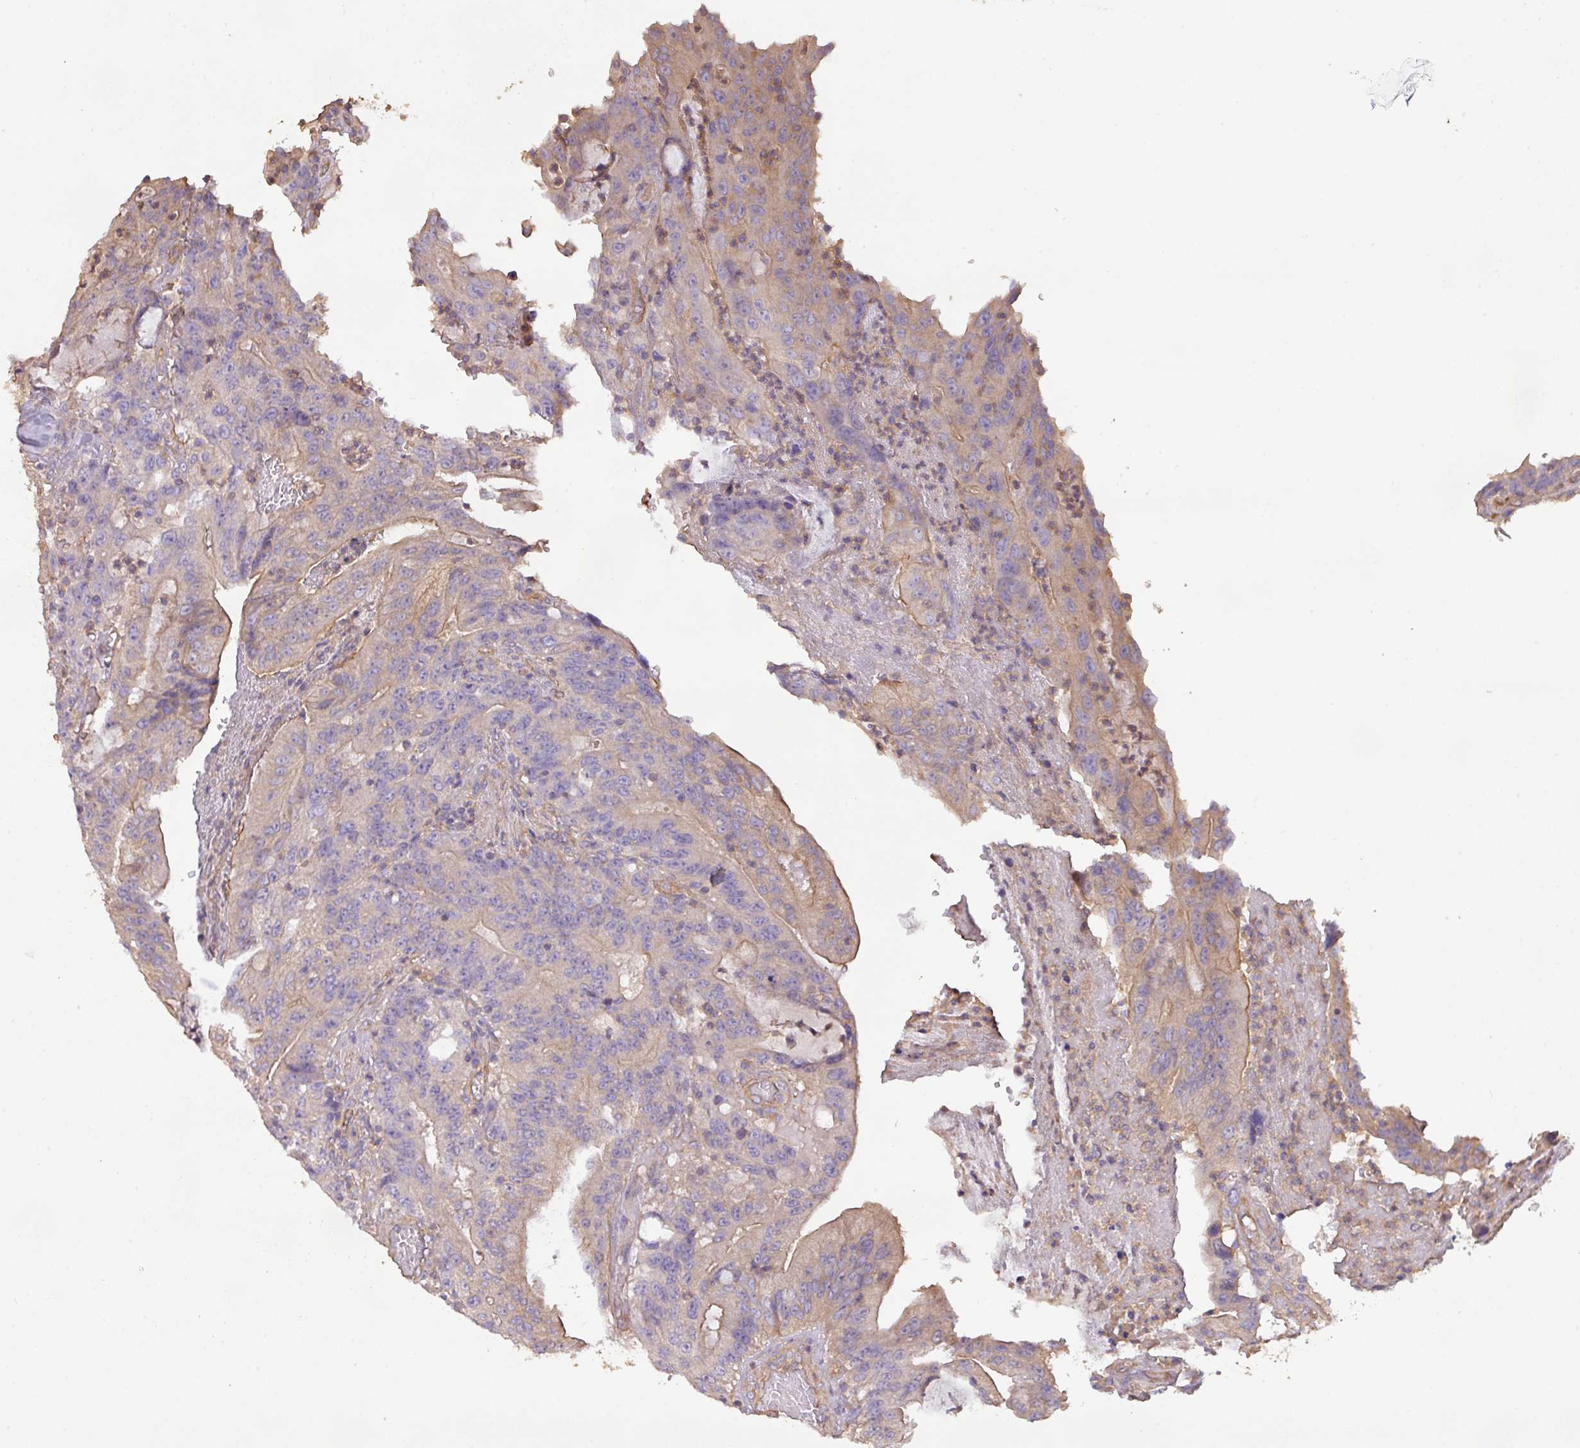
{"staining": {"intensity": "weak", "quantity": "25%-75%", "location": "cytoplasmic/membranous"}, "tissue": "colorectal cancer", "cell_type": "Tumor cells", "image_type": "cancer", "snomed": [{"axis": "morphology", "description": "Adenocarcinoma, NOS"}, {"axis": "topography", "description": "Colon"}], "caption": "Adenocarcinoma (colorectal) stained for a protein (brown) reveals weak cytoplasmic/membranous positive staining in about 25%-75% of tumor cells.", "gene": "CALML4", "patient": {"sex": "male", "age": 83}}